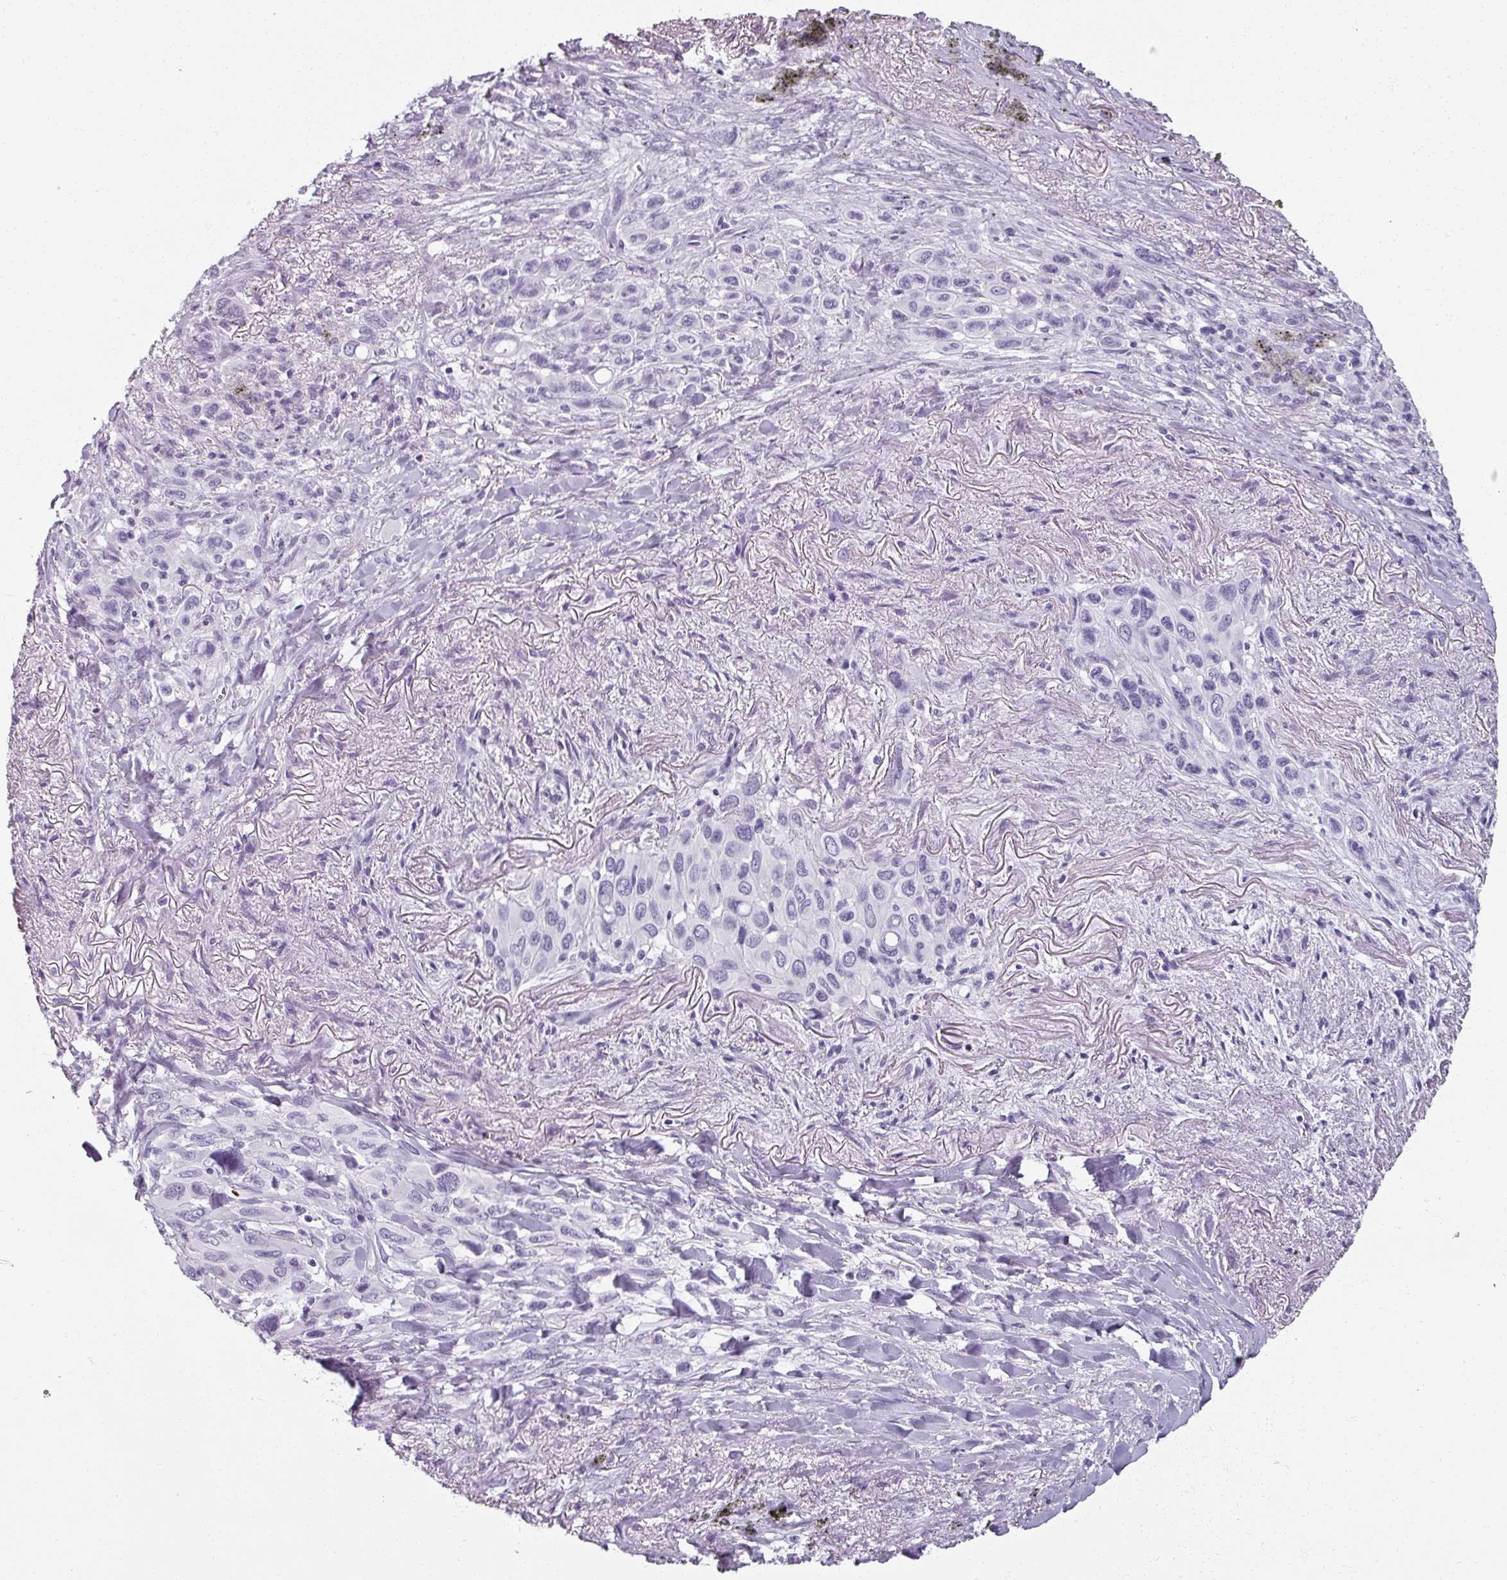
{"staining": {"intensity": "negative", "quantity": "none", "location": "none"}, "tissue": "melanoma", "cell_type": "Tumor cells", "image_type": "cancer", "snomed": [{"axis": "morphology", "description": "Malignant melanoma, Metastatic site"}, {"axis": "topography", "description": "Lung"}], "caption": "DAB (3,3'-diaminobenzidine) immunohistochemical staining of malignant melanoma (metastatic site) demonstrates no significant positivity in tumor cells.", "gene": "REG3G", "patient": {"sex": "male", "age": 48}}